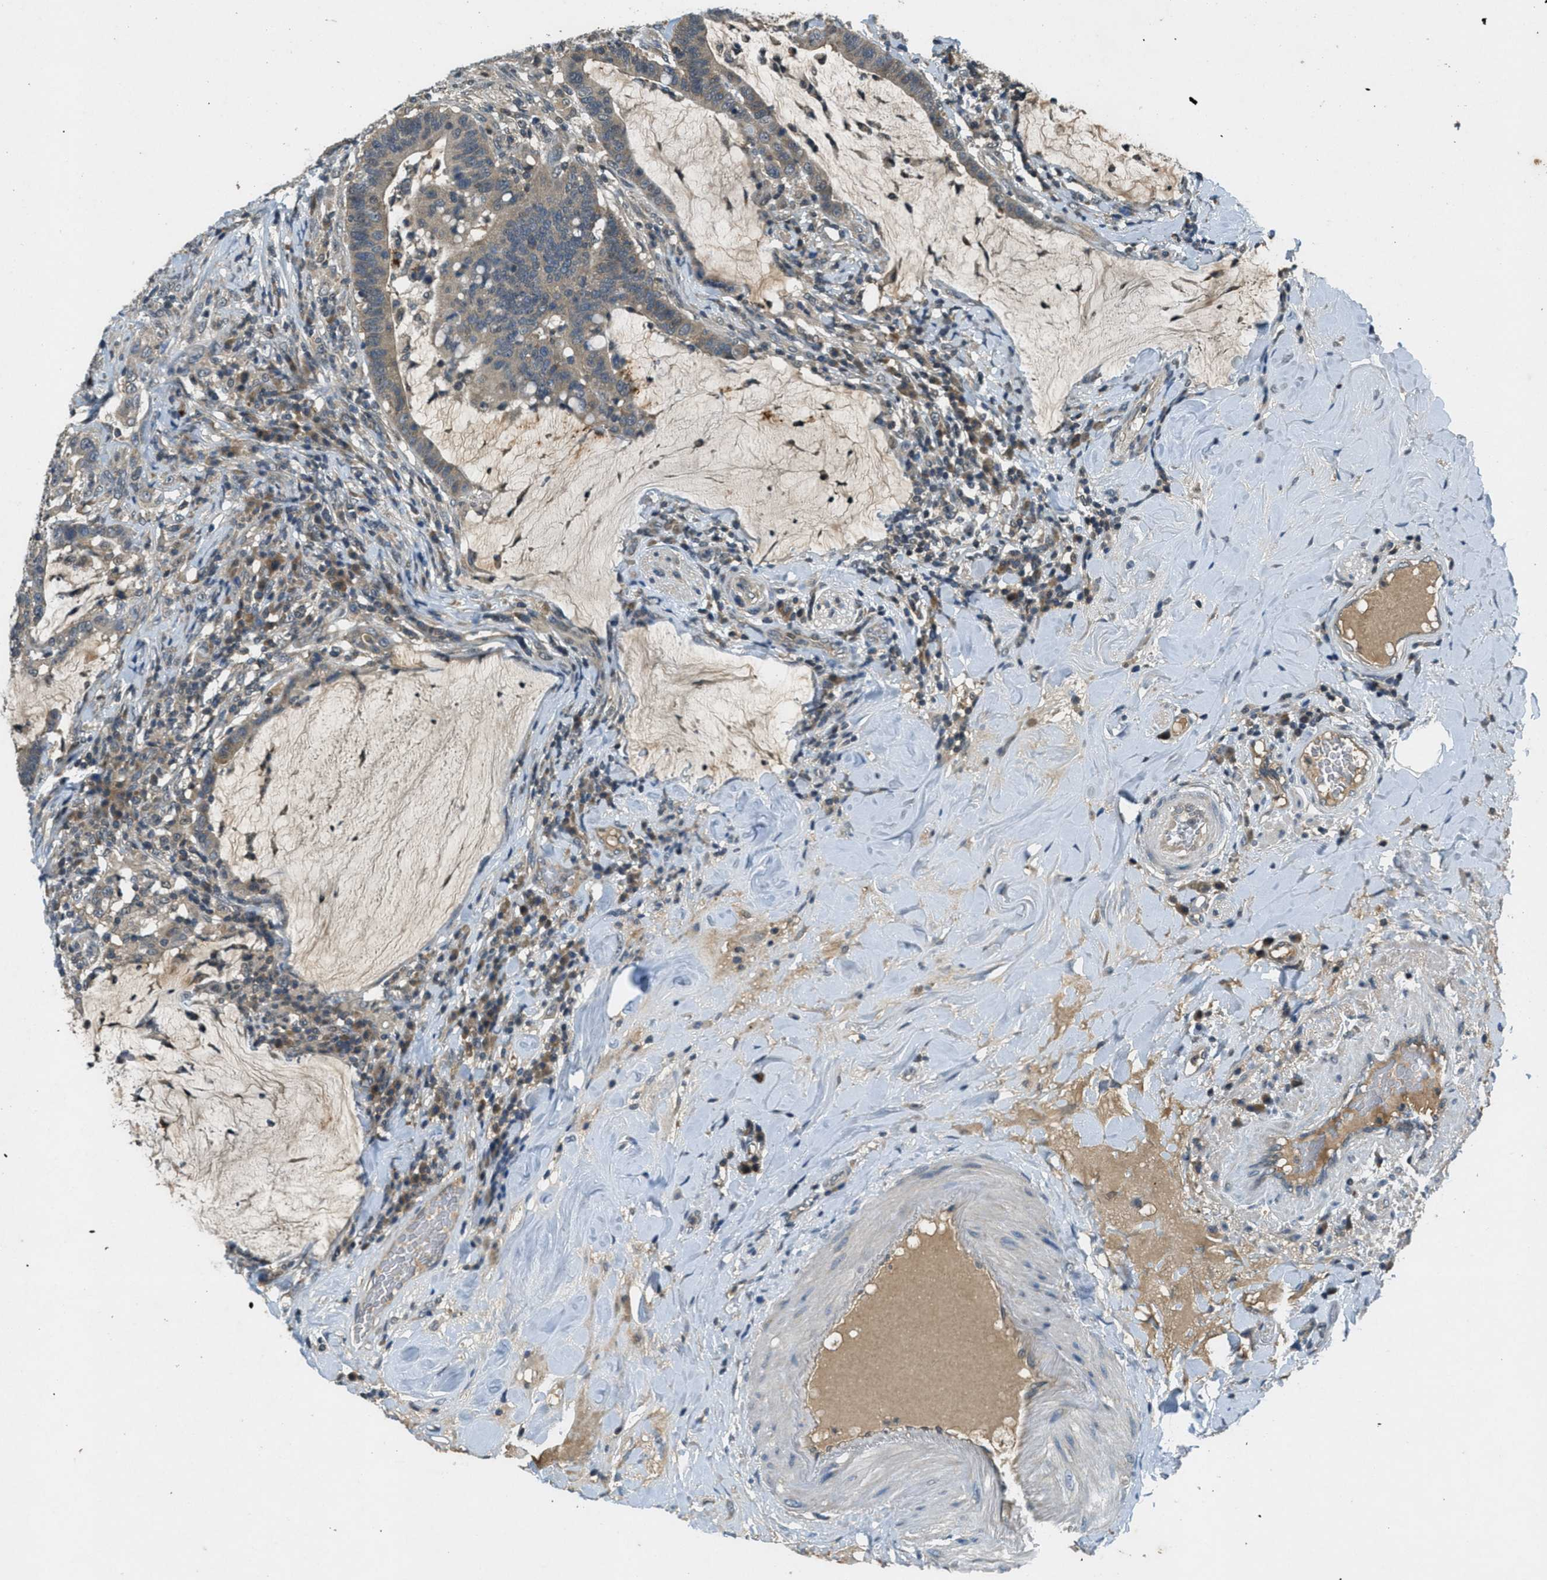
{"staining": {"intensity": "moderate", "quantity": ">75%", "location": "cytoplasmic/membranous"}, "tissue": "colorectal cancer", "cell_type": "Tumor cells", "image_type": "cancer", "snomed": [{"axis": "morphology", "description": "Normal tissue, NOS"}, {"axis": "morphology", "description": "Adenocarcinoma, NOS"}, {"axis": "topography", "description": "Colon"}], "caption": "Protein expression analysis of colorectal cancer reveals moderate cytoplasmic/membranous expression in about >75% of tumor cells.", "gene": "DUSP6", "patient": {"sex": "female", "age": 66}}